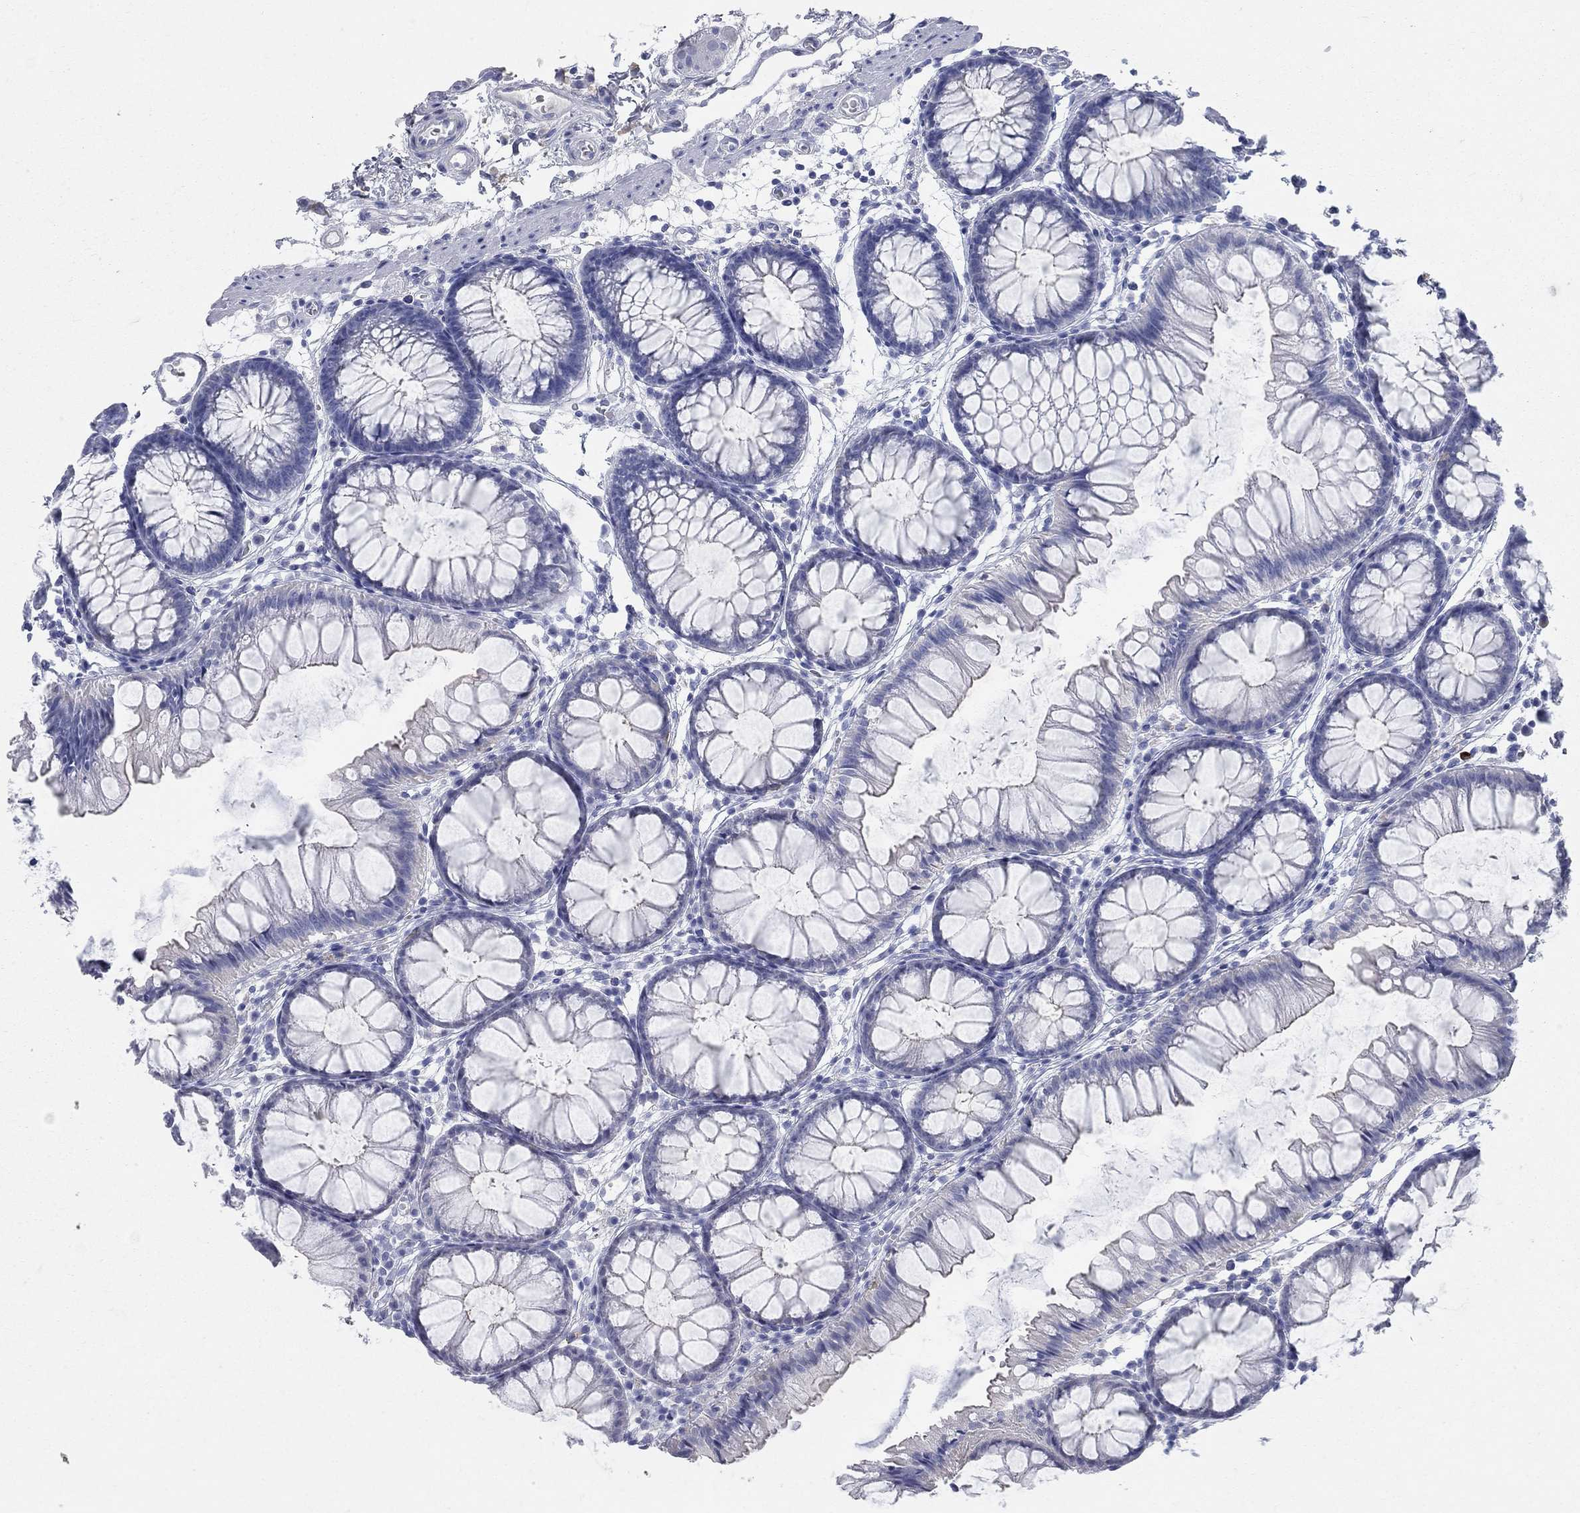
{"staining": {"intensity": "negative", "quantity": "none", "location": "none"}, "tissue": "colon", "cell_type": "Endothelial cells", "image_type": "normal", "snomed": [{"axis": "morphology", "description": "Normal tissue, NOS"}, {"axis": "morphology", "description": "Adenocarcinoma, NOS"}, {"axis": "topography", "description": "Colon"}], "caption": "Immunohistochemistry micrograph of unremarkable colon stained for a protein (brown), which displays no positivity in endothelial cells.", "gene": "AOX1", "patient": {"sex": "male", "age": 65}}